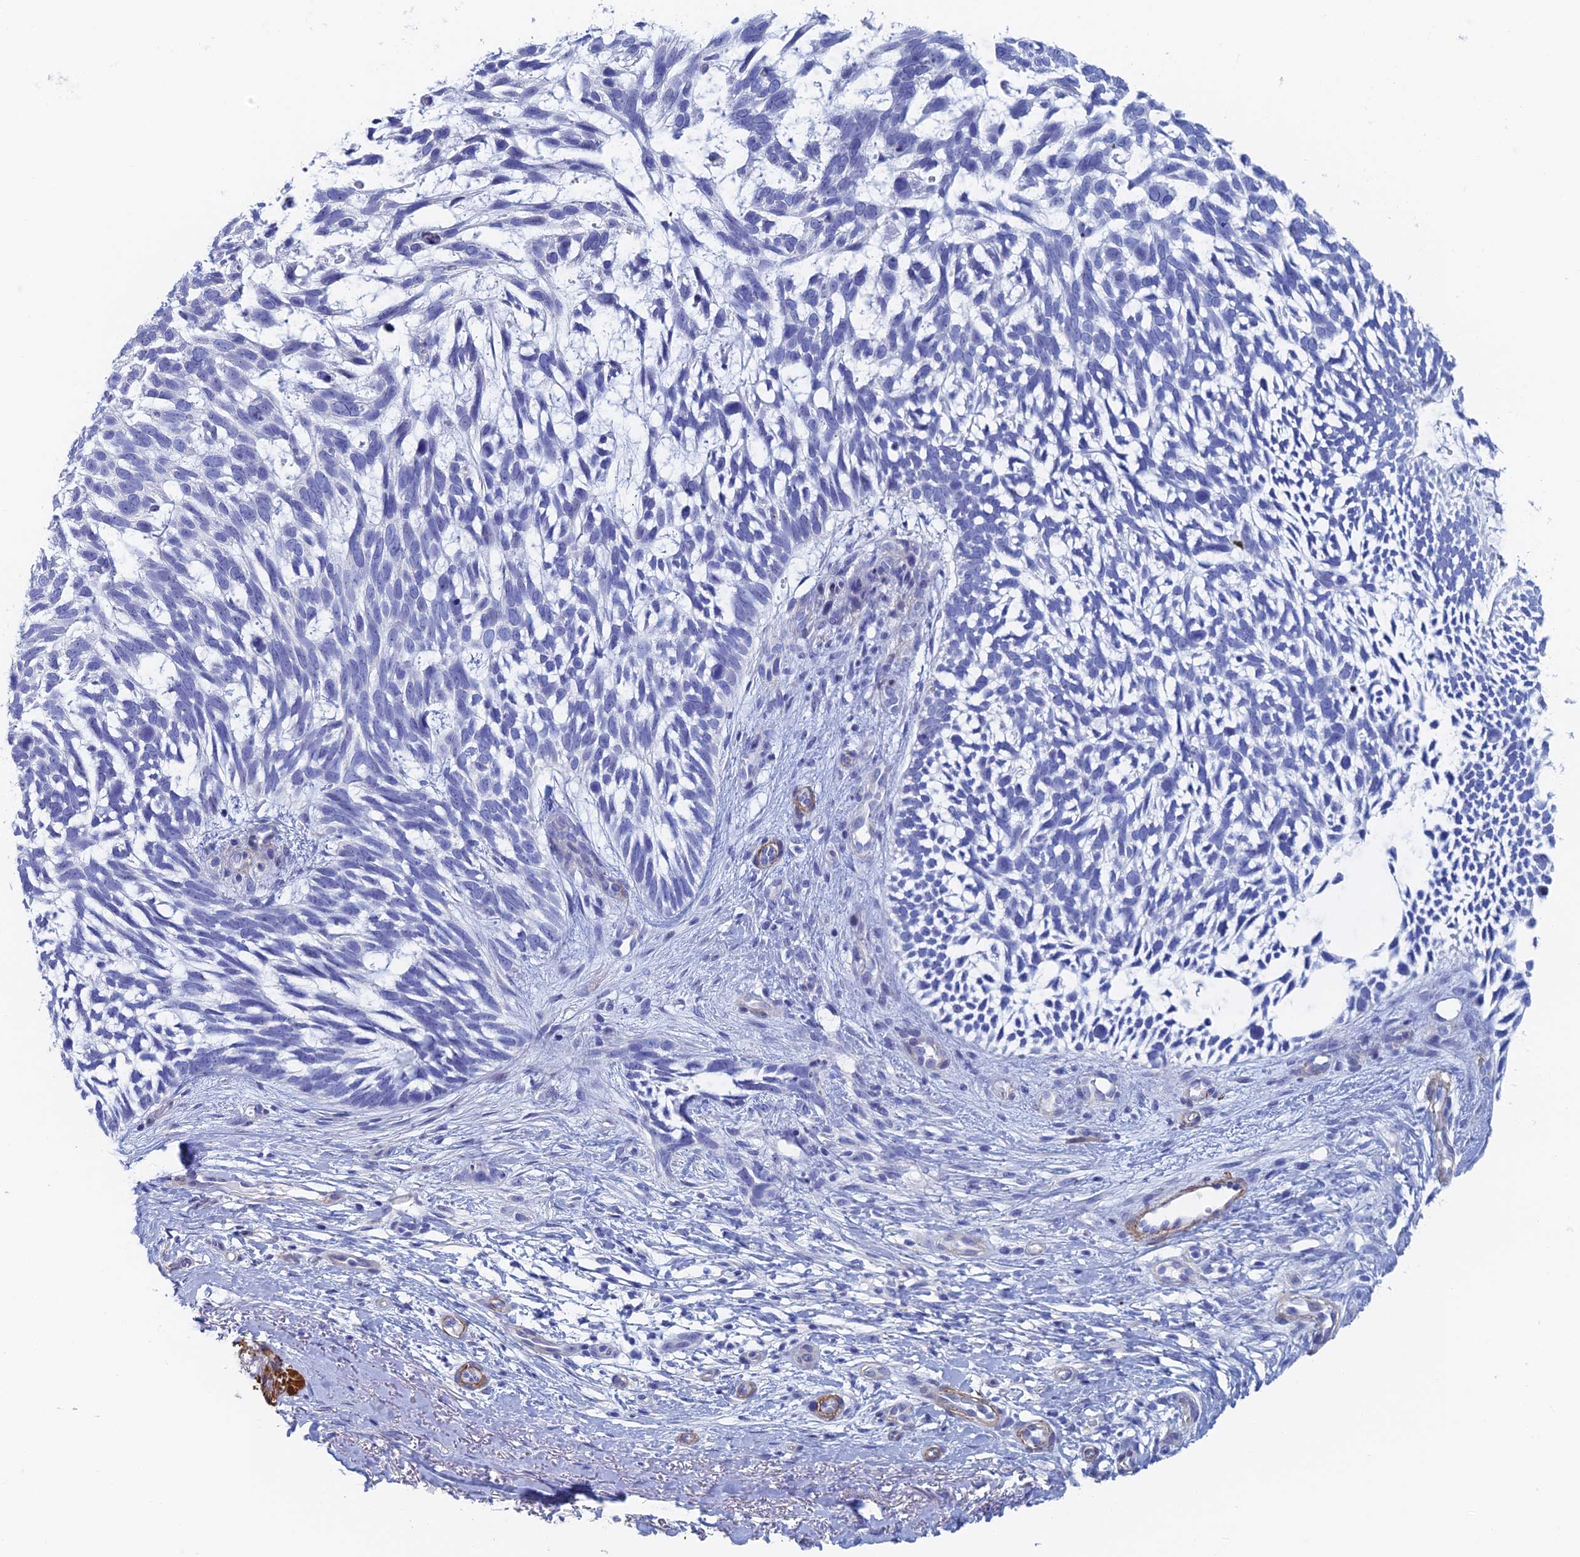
{"staining": {"intensity": "negative", "quantity": "none", "location": "none"}, "tissue": "skin cancer", "cell_type": "Tumor cells", "image_type": "cancer", "snomed": [{"axis": "morphology", "description": "Basal cell carcinoma"}, {"axis": "topography", "description": "Skin"}], "caption": "This is an immunohistochemistry photomicrograph of basal cell carcinoma (skin). There is no expression in tumor cells.", "gene": "KCNK18", "patient": {"sex": "male", "age": 88}}